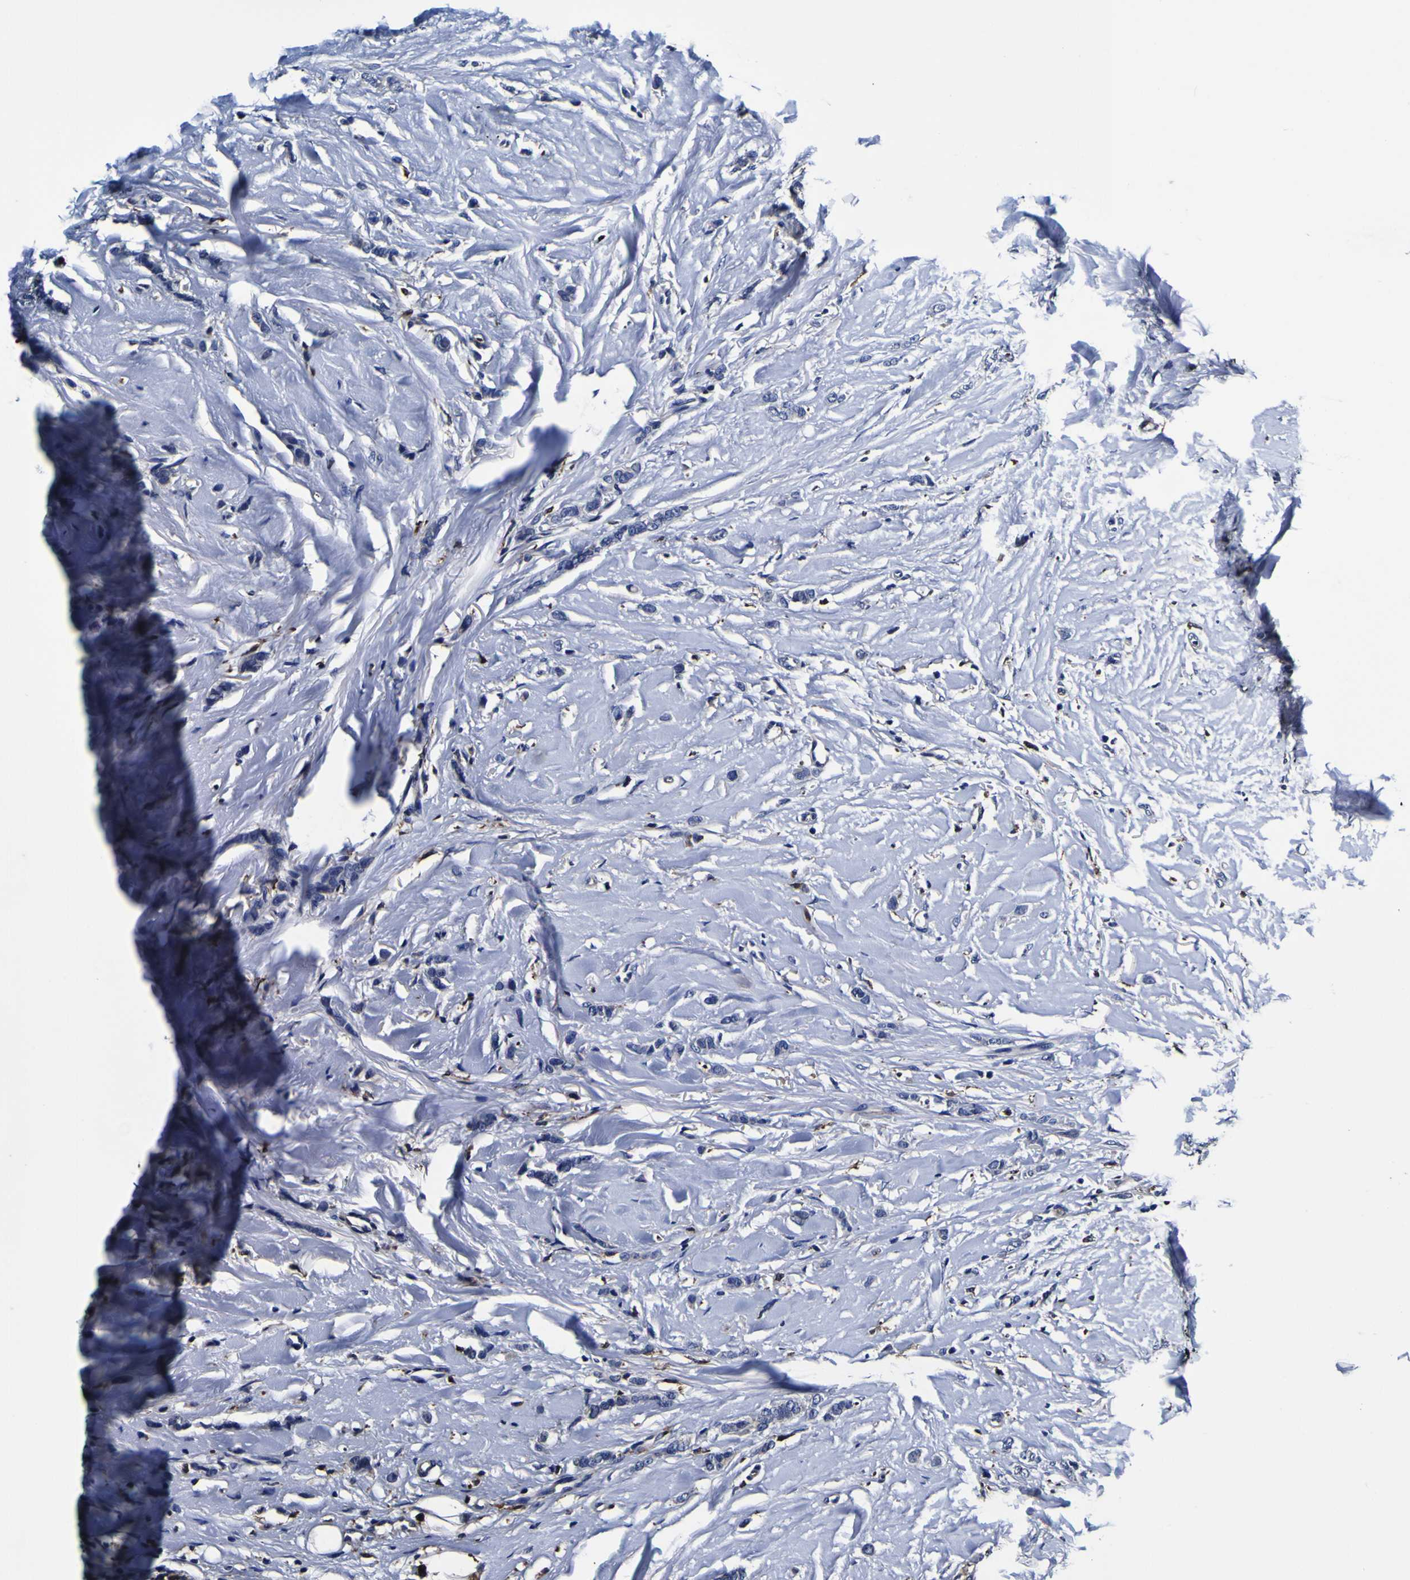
{"staining": {"intensity": "negative", "quantity": "none", "location": "none"}, "tissue": "breast cancer", "cell_type": "Tumor cells", "image_type": "cancer", "snomed": [{"axis": "morphology", "description": "Lobular carcinoma"}, {"axis": "topography", "description": "Skin"}, {"axis": "topography", "description": "Breast"}], "caption": "A micrograph of breast lobular carcinoma stained for a protein reveals no brown staining in tumor cells.", "gene": "GPX1", "patient": {"sex": "female", "age": 46}}